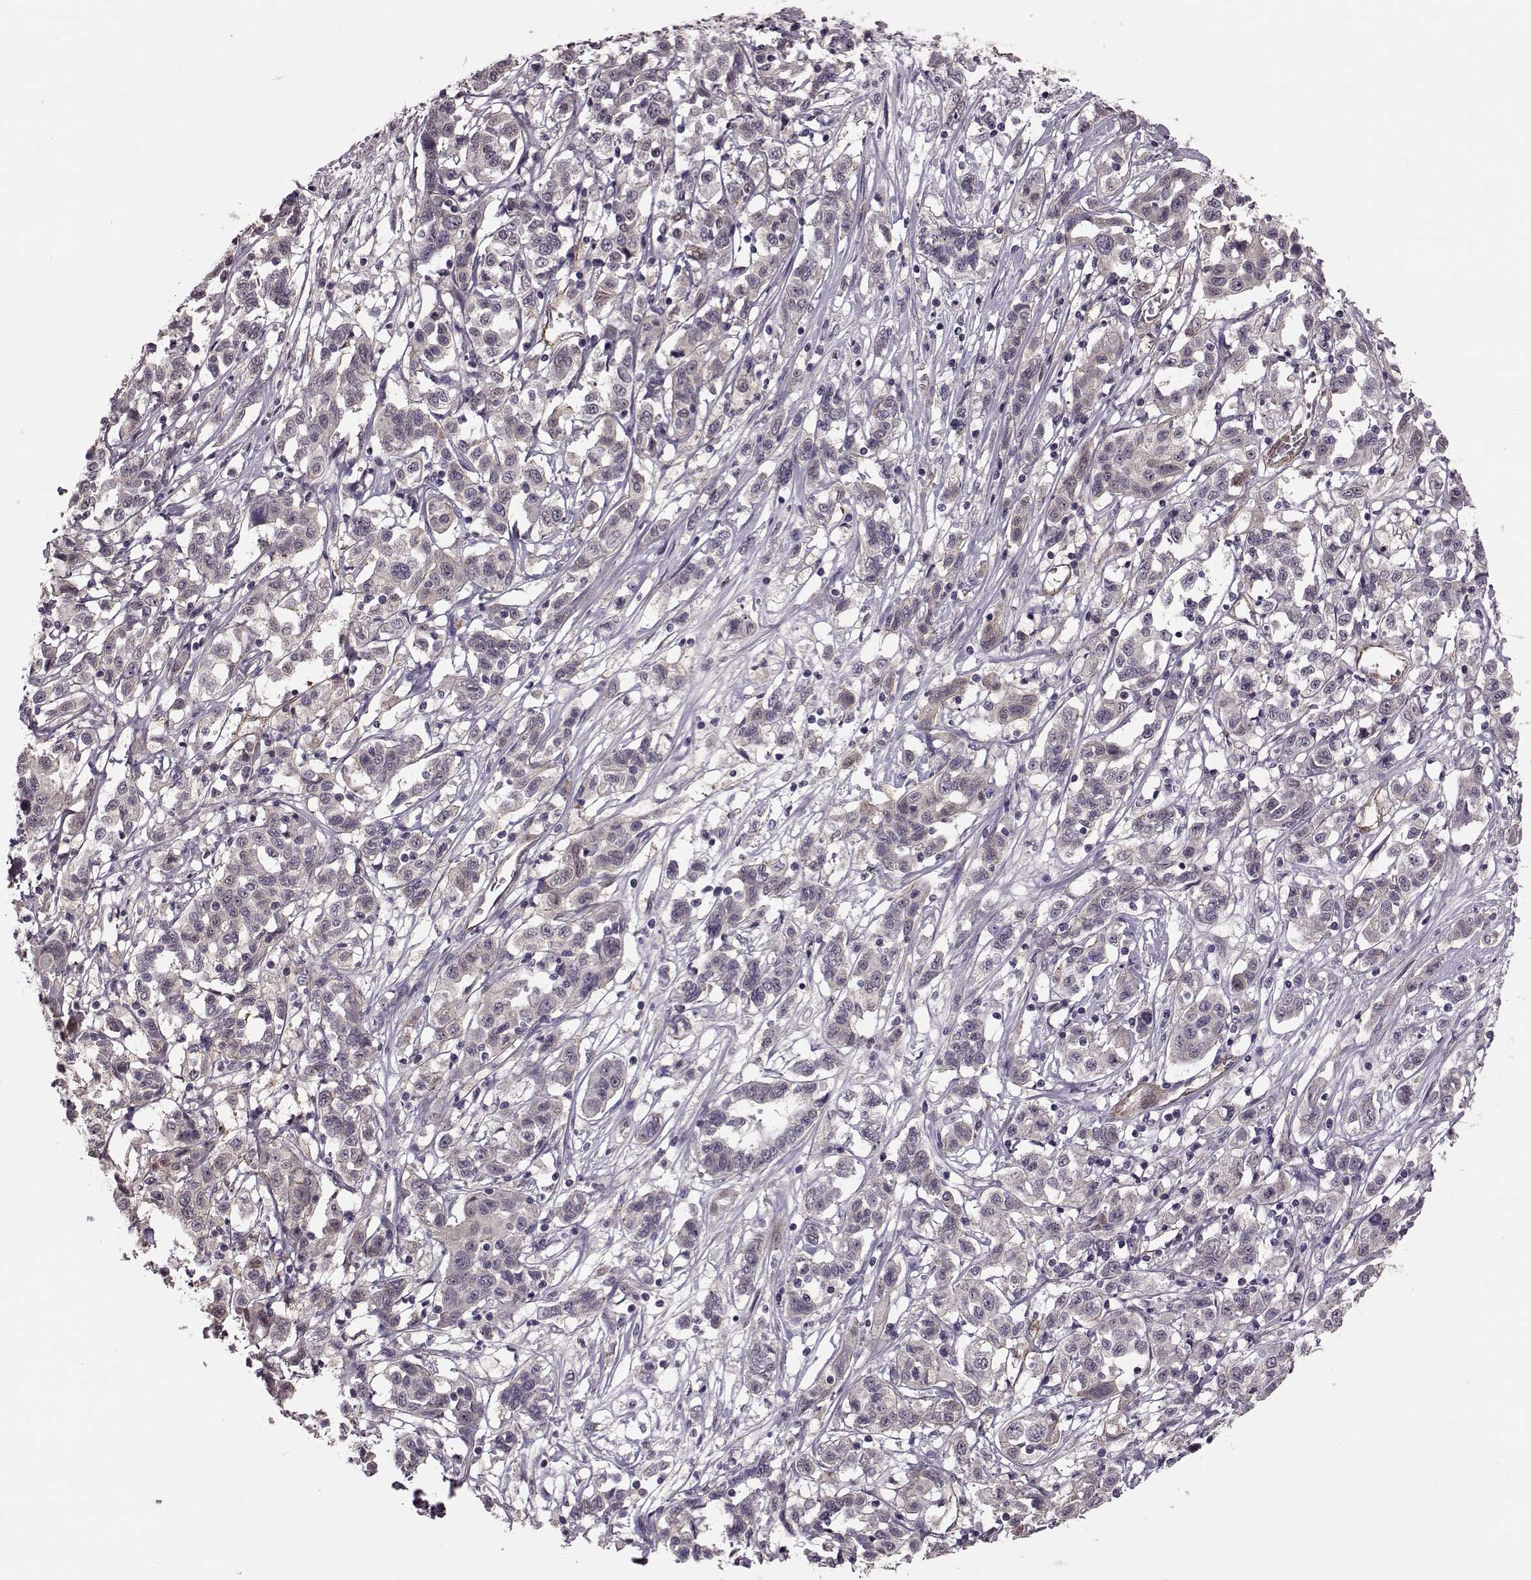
{"staining": {"intensity": "negative", "quantity": "none", "location": "none"}, "tissue": "liver cancer", "cell_type": "Tumor cells", "image_type": "cancer", "snomed": [{"axis": "morphology", "description": "Adenocarcinoma, NOS"}, {"axis": "morphology", "description": "Cholangiocarcinoma"}, {"axis": "topography", "description": "Liver"}], "caption": "Immunohistochemical staining of liver cancer (adenocarcinoma) displays no significant positivity in tumor cells.", "gene": "SYNPO", "patient": {"sex": "male", "age": 64}}